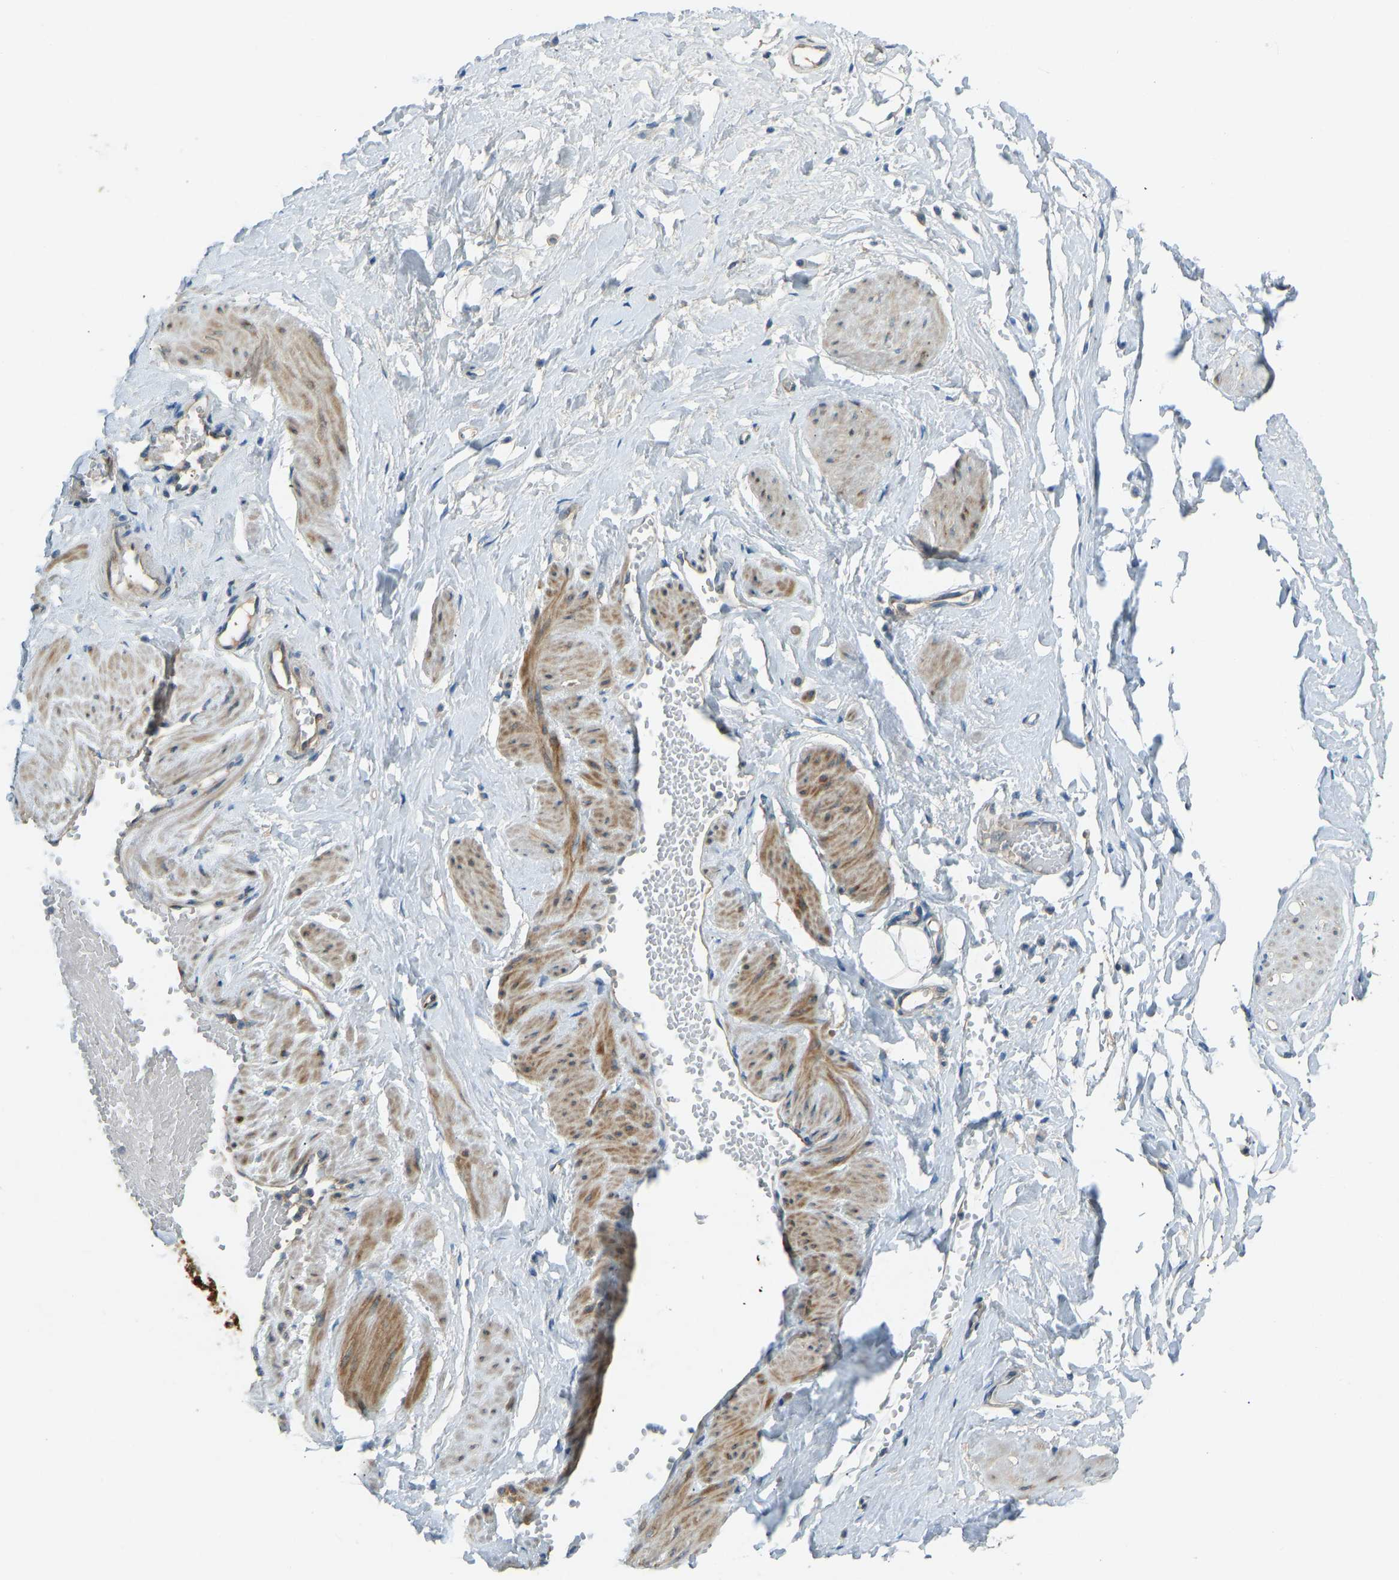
{"staining": {"intensity": "negative", "quantity": "none", "location": "none"}, "tissue": "adipose tissue", "cell_type": "Adipocytes", "image_type": "normal", "snomed": [{"axis": "morphology", "description": "Normal tissue, NOS"}, {"axis": "topography", "description": "Soft tissue"}, {"axis": "topography", "description": "Vascular tissue"}], "caption": "Human adipose tissue stained for a protein using IHC exhibits no positivity in adipocytes.", "gene": "STAU2", "patient": {"sex": "female", "age": 35}}